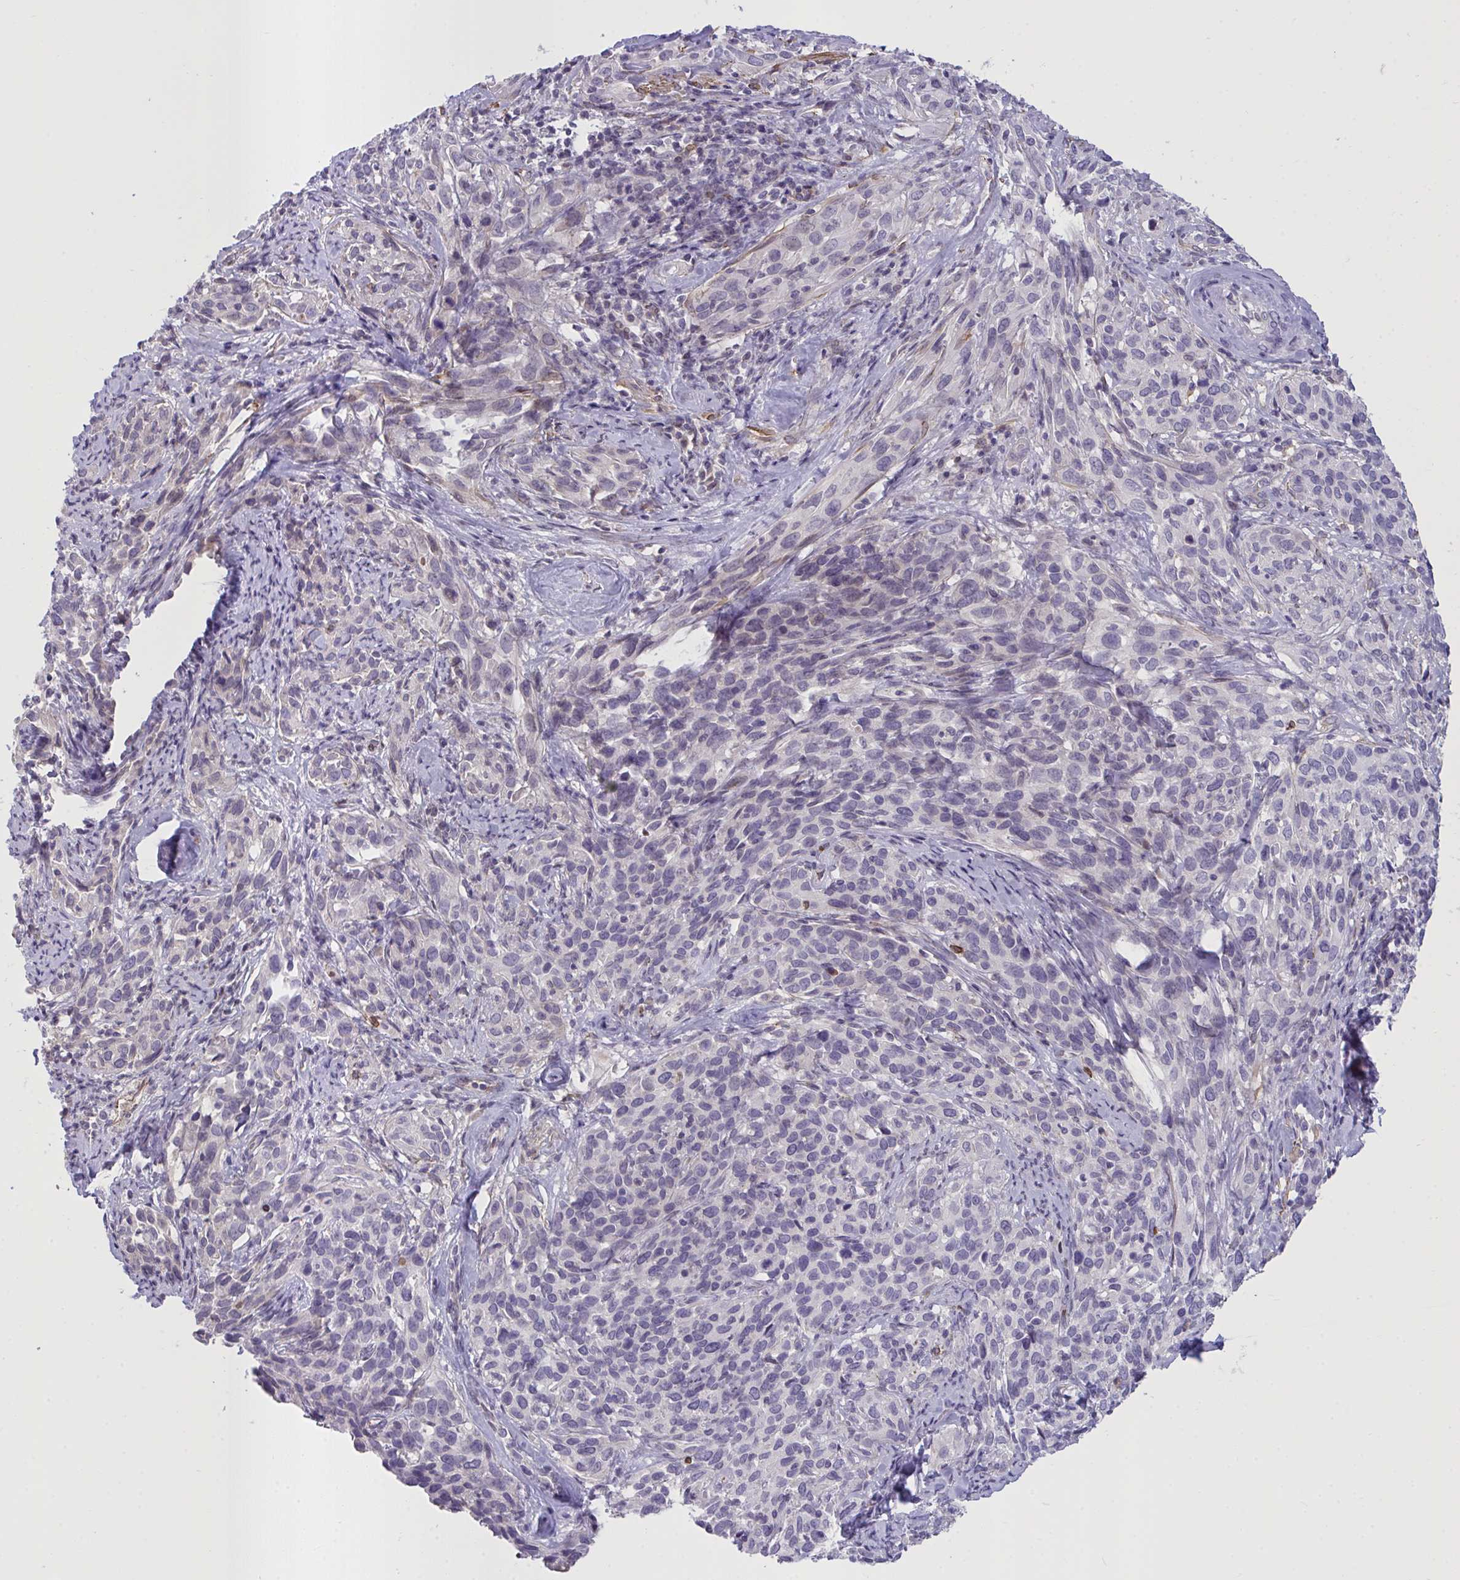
{"staining": {"intensity": "negative", "quantity": "none", "location": "none"}, "tissue": "cervical cancer", "cell_type": "Tumor cells", "image_type": "cancer", "snomed": [{"axis": "morphology", "description": "Normal tissue, NOS"}, {"axis": "morphology", "description": "Squamous cell carcinoma, NOS"}, {"axis": "topography", "description": "Cervix"}], "caption": "Cervical squamous cell carcinoma was stained to show a protein in brown. There is no significant positivity in tumor cells.", "gene": "SEMA6B", "patient": {"sex": "female", "age": 51}}